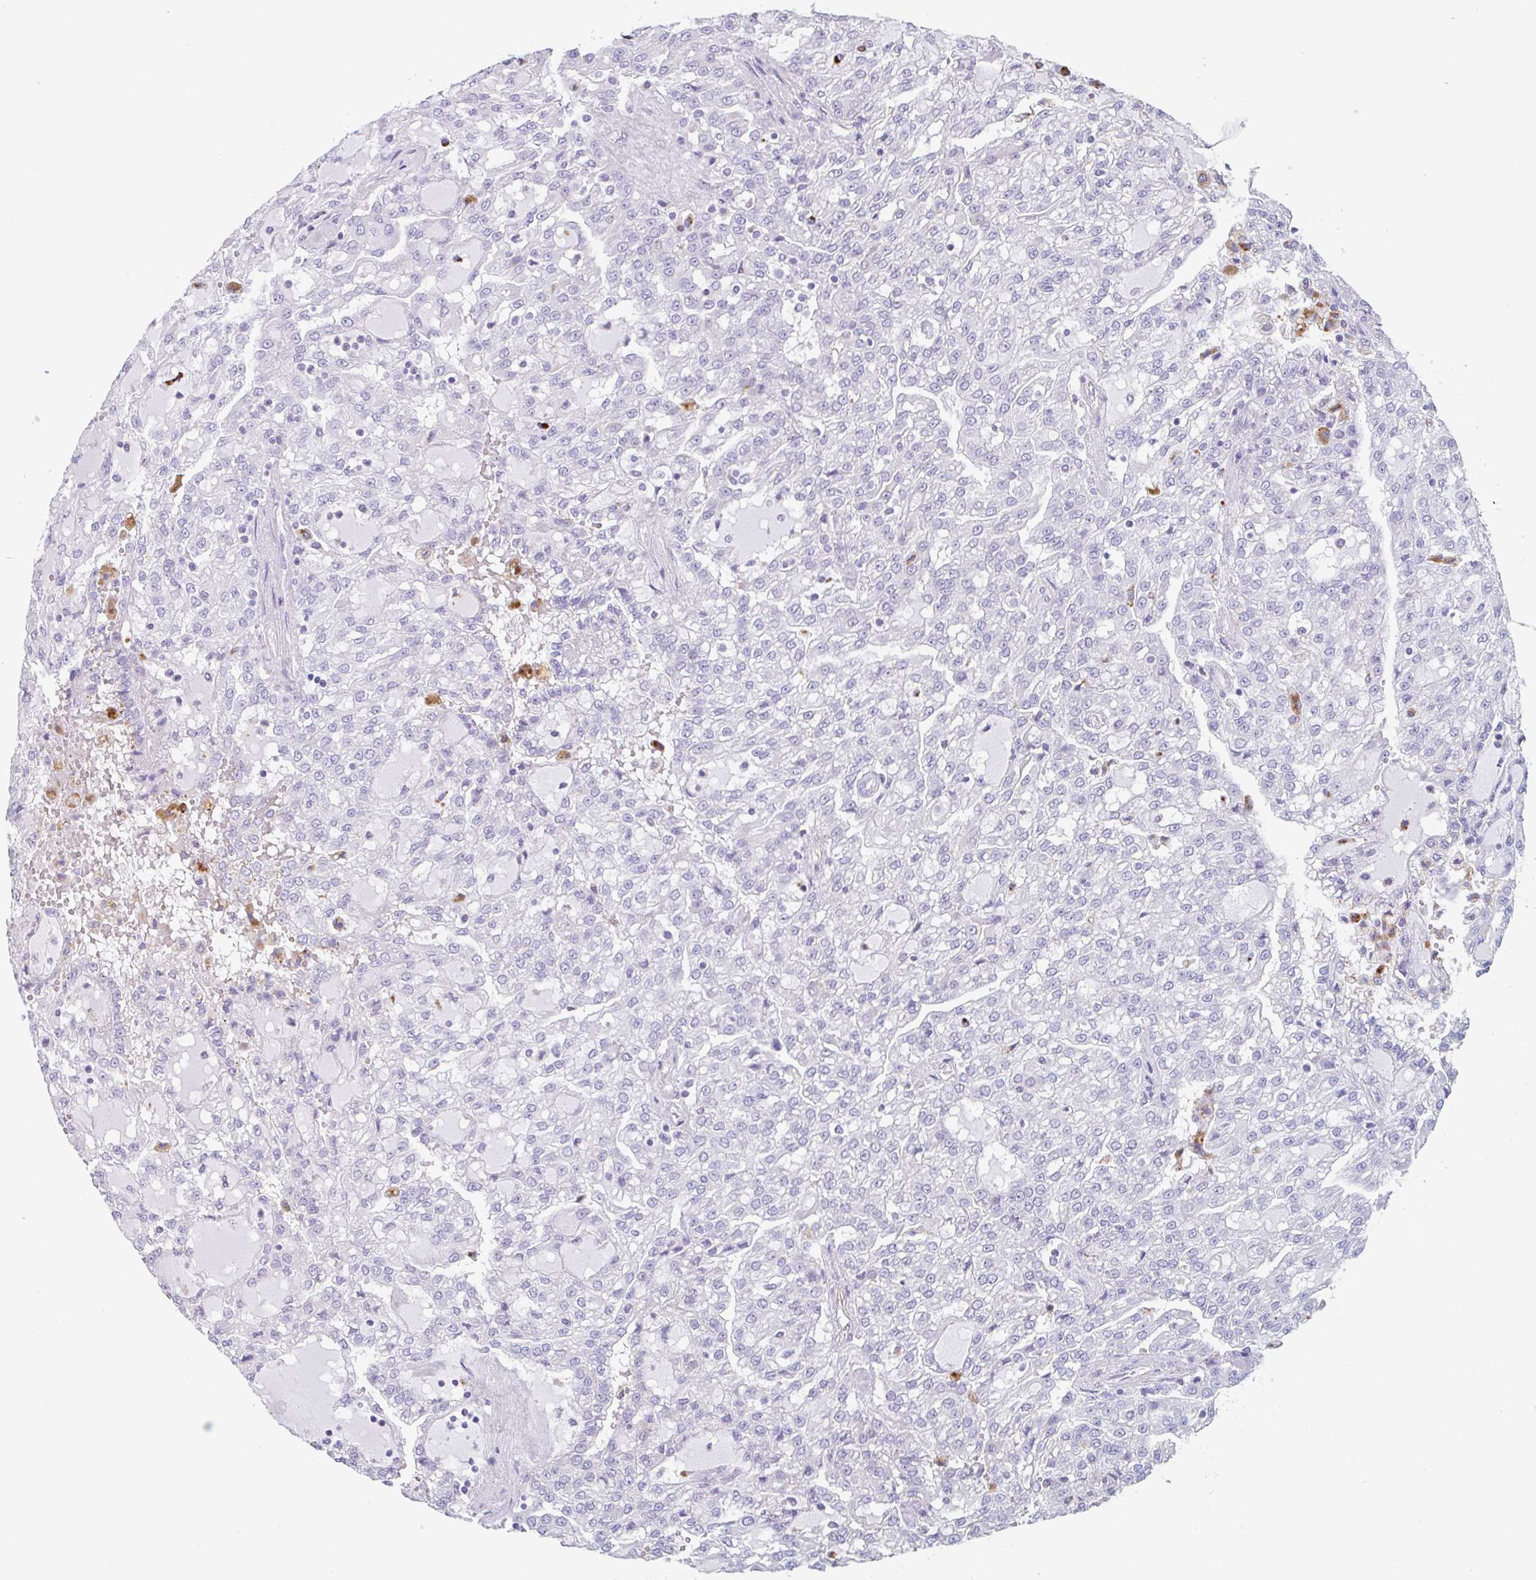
{"staining": {"intensity": "negative", "quantity": "none", "location": "none"}, "tissue": "renal cancer", "cell_type": "Tumor cells", "image_type": "cancer", "snomed": [{"axis": "morphology", "description": "Adenocarcinoma, NOS"}, {"axis": "topography", "description": "Kidney"}], "caption": "The histopathology image shows no staining of tumor cells in renal cancer (adenocarcinoma). Brightfield microscopy of immunohistochemistry stained with DAB (3,3'-diaminobenzidine) (brown) and hematoxylin (blue), captured at high magnification.", "gene": "LENG9", "patient": {"sex": "male", "age": 63}}